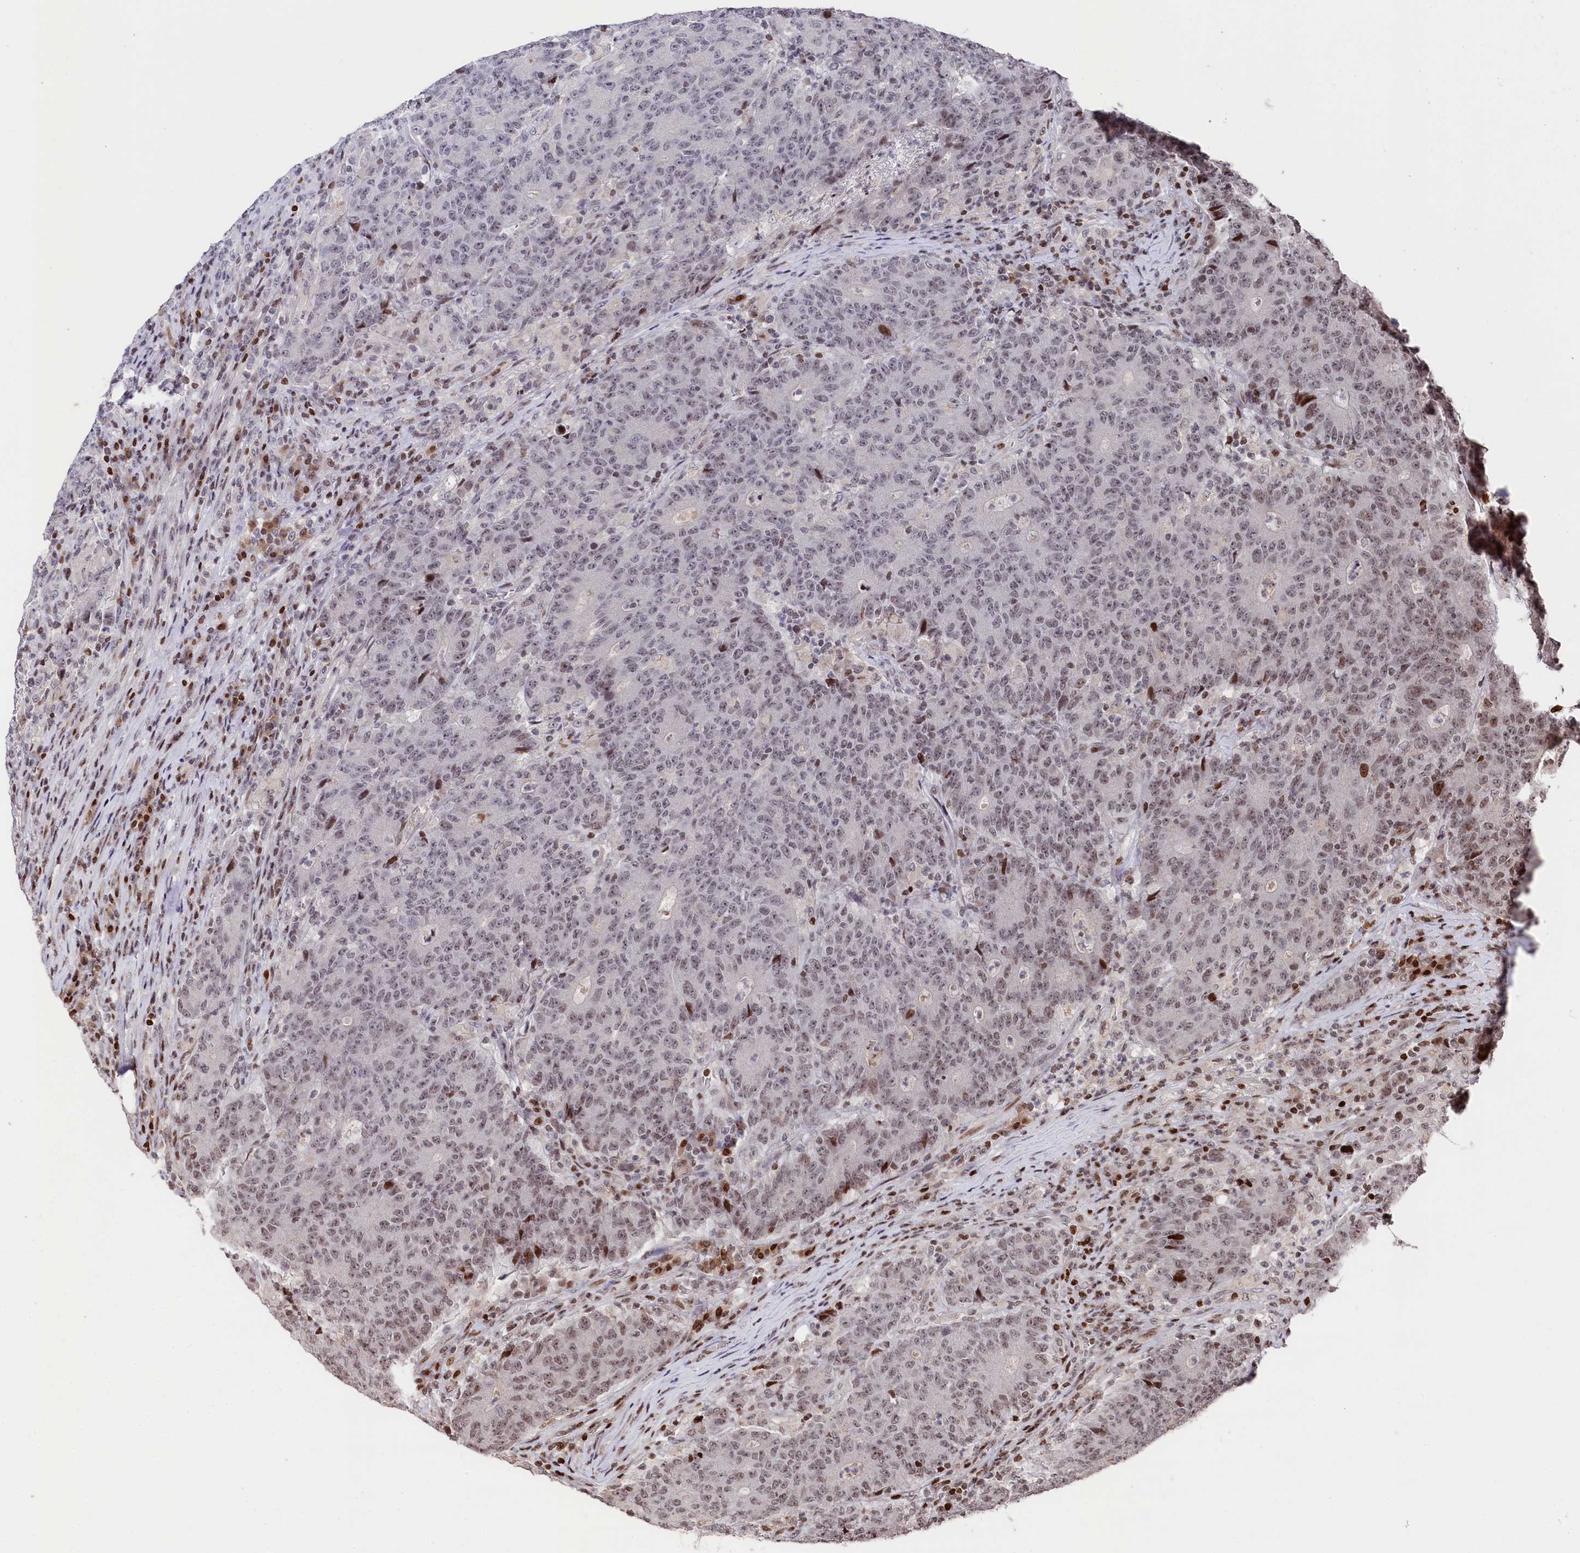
{"staining": {"intensity": "weak", "quantity": "<25%", "location": "nuclear"}, "tissue": "colorectal cancer", "cell_type": "Tumor cells", "image_type": "cancer", "snomed": [{"axis": "morphology", "description": "Adenocarcinoma, NOS"}, {"axis": "topography", "description": "Colon"}], "caption": "A photomicrograph of human colorectal adenocarcinoma is negative for staining in tumor cells.", "gene": "MCF2L2", "patient": {"sex": "female", "age": 75}}